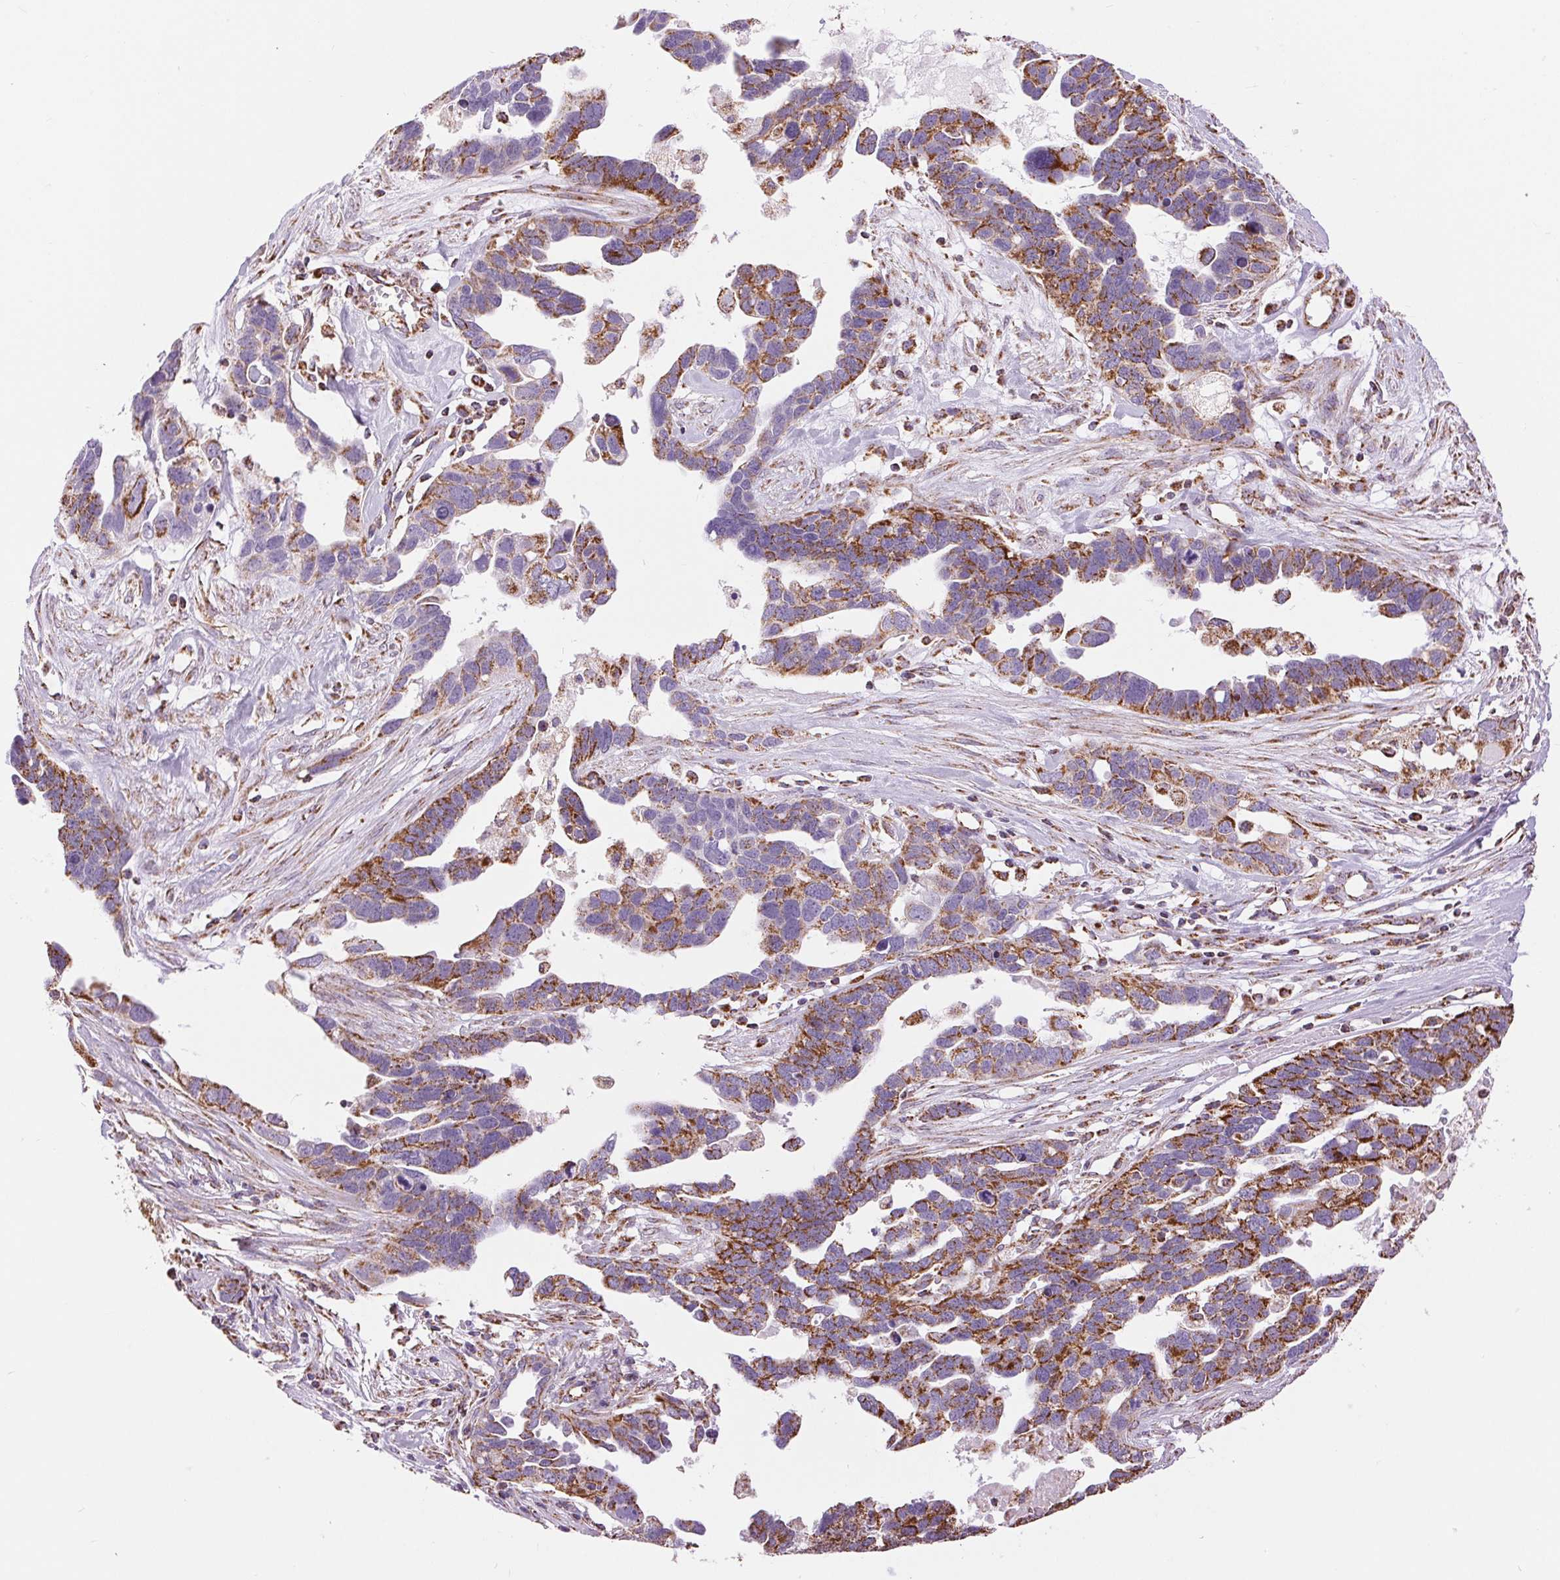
{"staining": {"intensity": "moderate", "quantity": ">75%", "location": "cytoplasmic/membranous"}, "tissue": "ovarian cancer", "cell_type": "Tumor cells", "image_type": "cancer", "snomed": [{"axis": "morphology", "description": "Cystadenocarcinoma, serous, NOS"}, {"axis": "topography", "description": "Ovary"}], "caption": "Tumor cells display medium levels of moderate cytoplasmic/membranous expression in approximately >75% of cells in ovarian cancer.", "gene": "ATP5PB", "patient": {"sex": "female", "age": 54}}